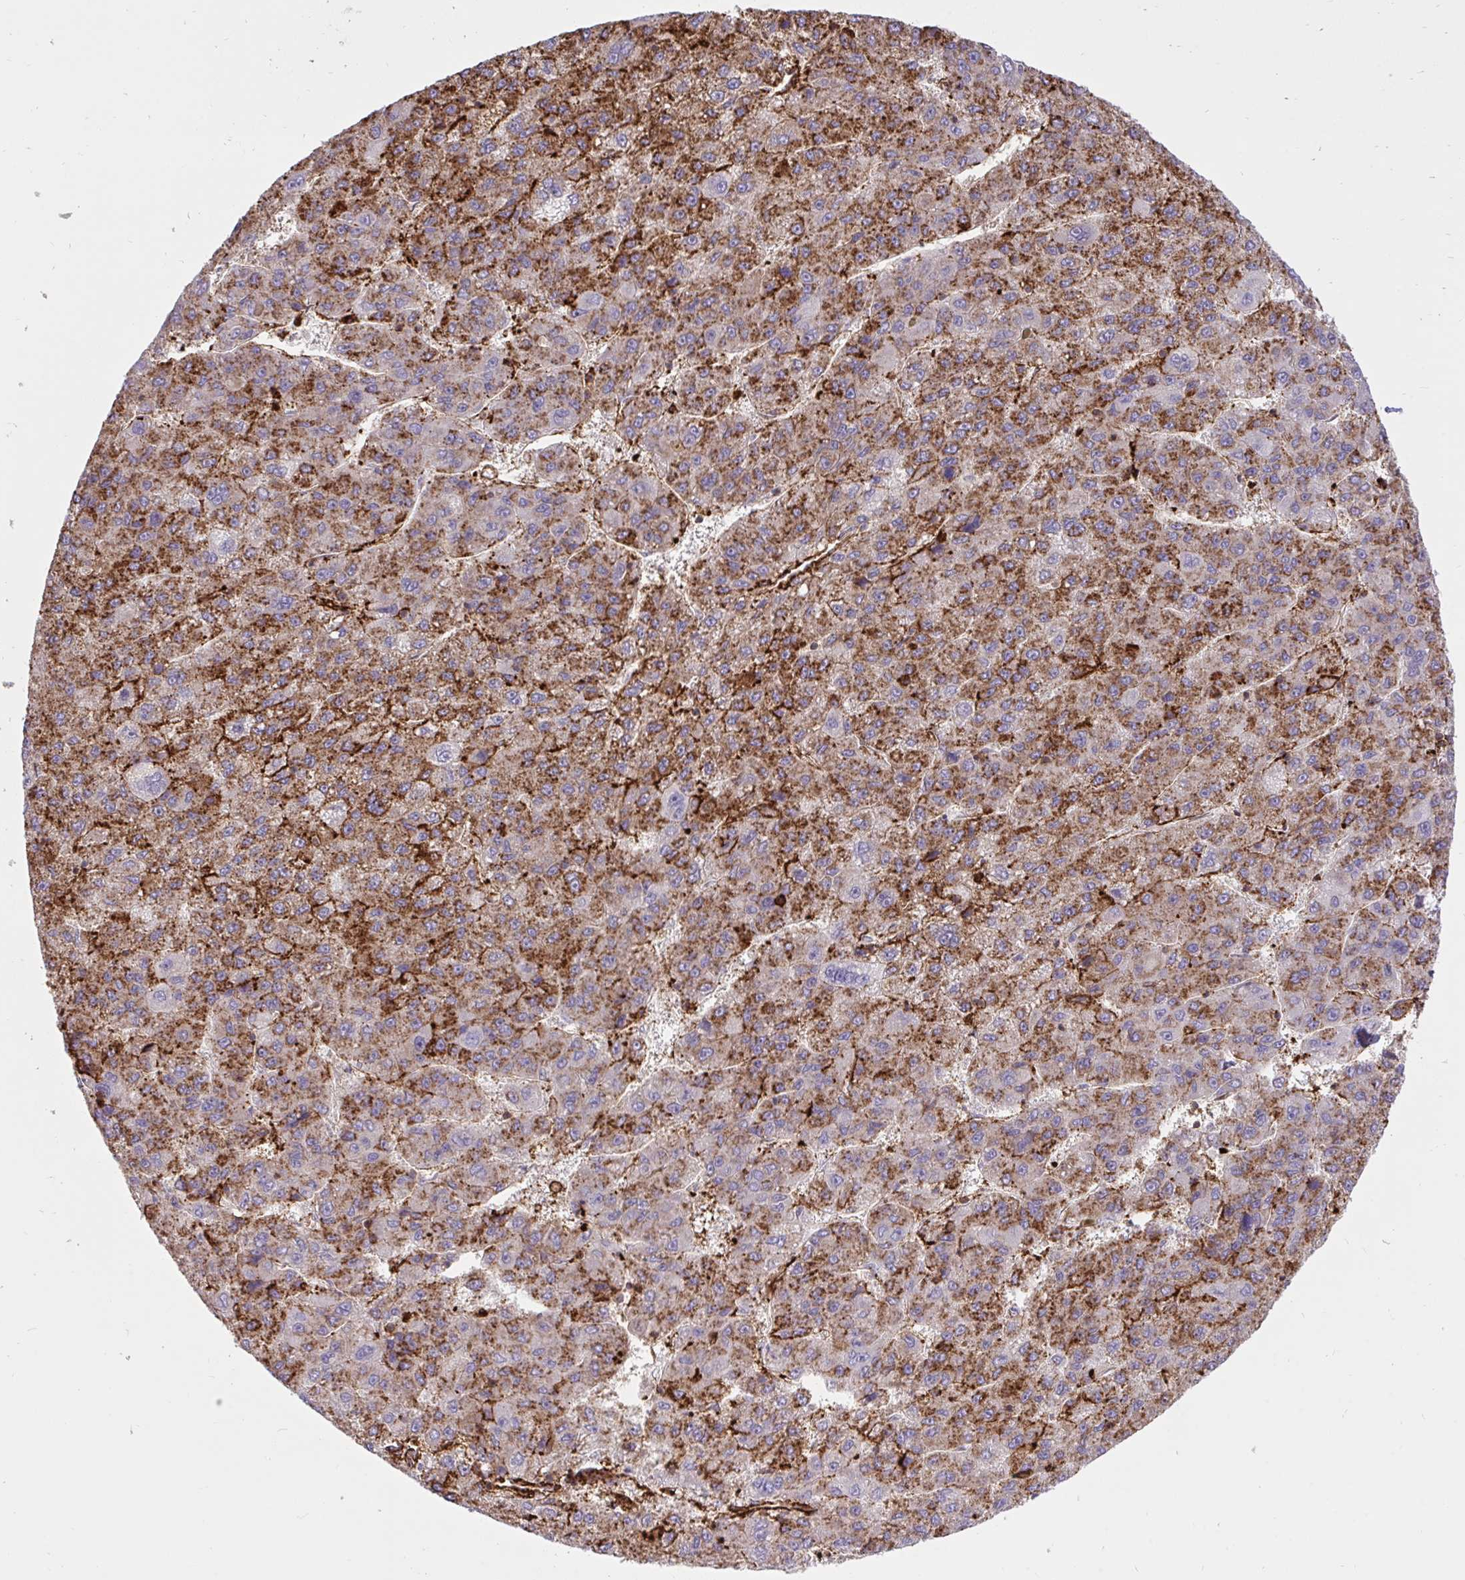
{"staining": {"intensity": "strong", "quantity": "25%-75%", "location": "cytoplasmic/membranous"}, "tissue": "liver cancer", "cell_type": "Tumor cells", "image_type": "cancer", "snomed": [{"axis": "morphology", "description": "Carcinoma, Hepatocellular, NOS"}, {"axis": "topography", "description": "Liver"}], "caption": "Protein expression by immunohistochemistry demonstrates strong cytoplasmic/membranous positivity in approximately 25%-75% of tumor cells in hepatocellular carcinoma (liver).", "gene": "ERI1", "patient": {"sex": "female", "age": 82}}